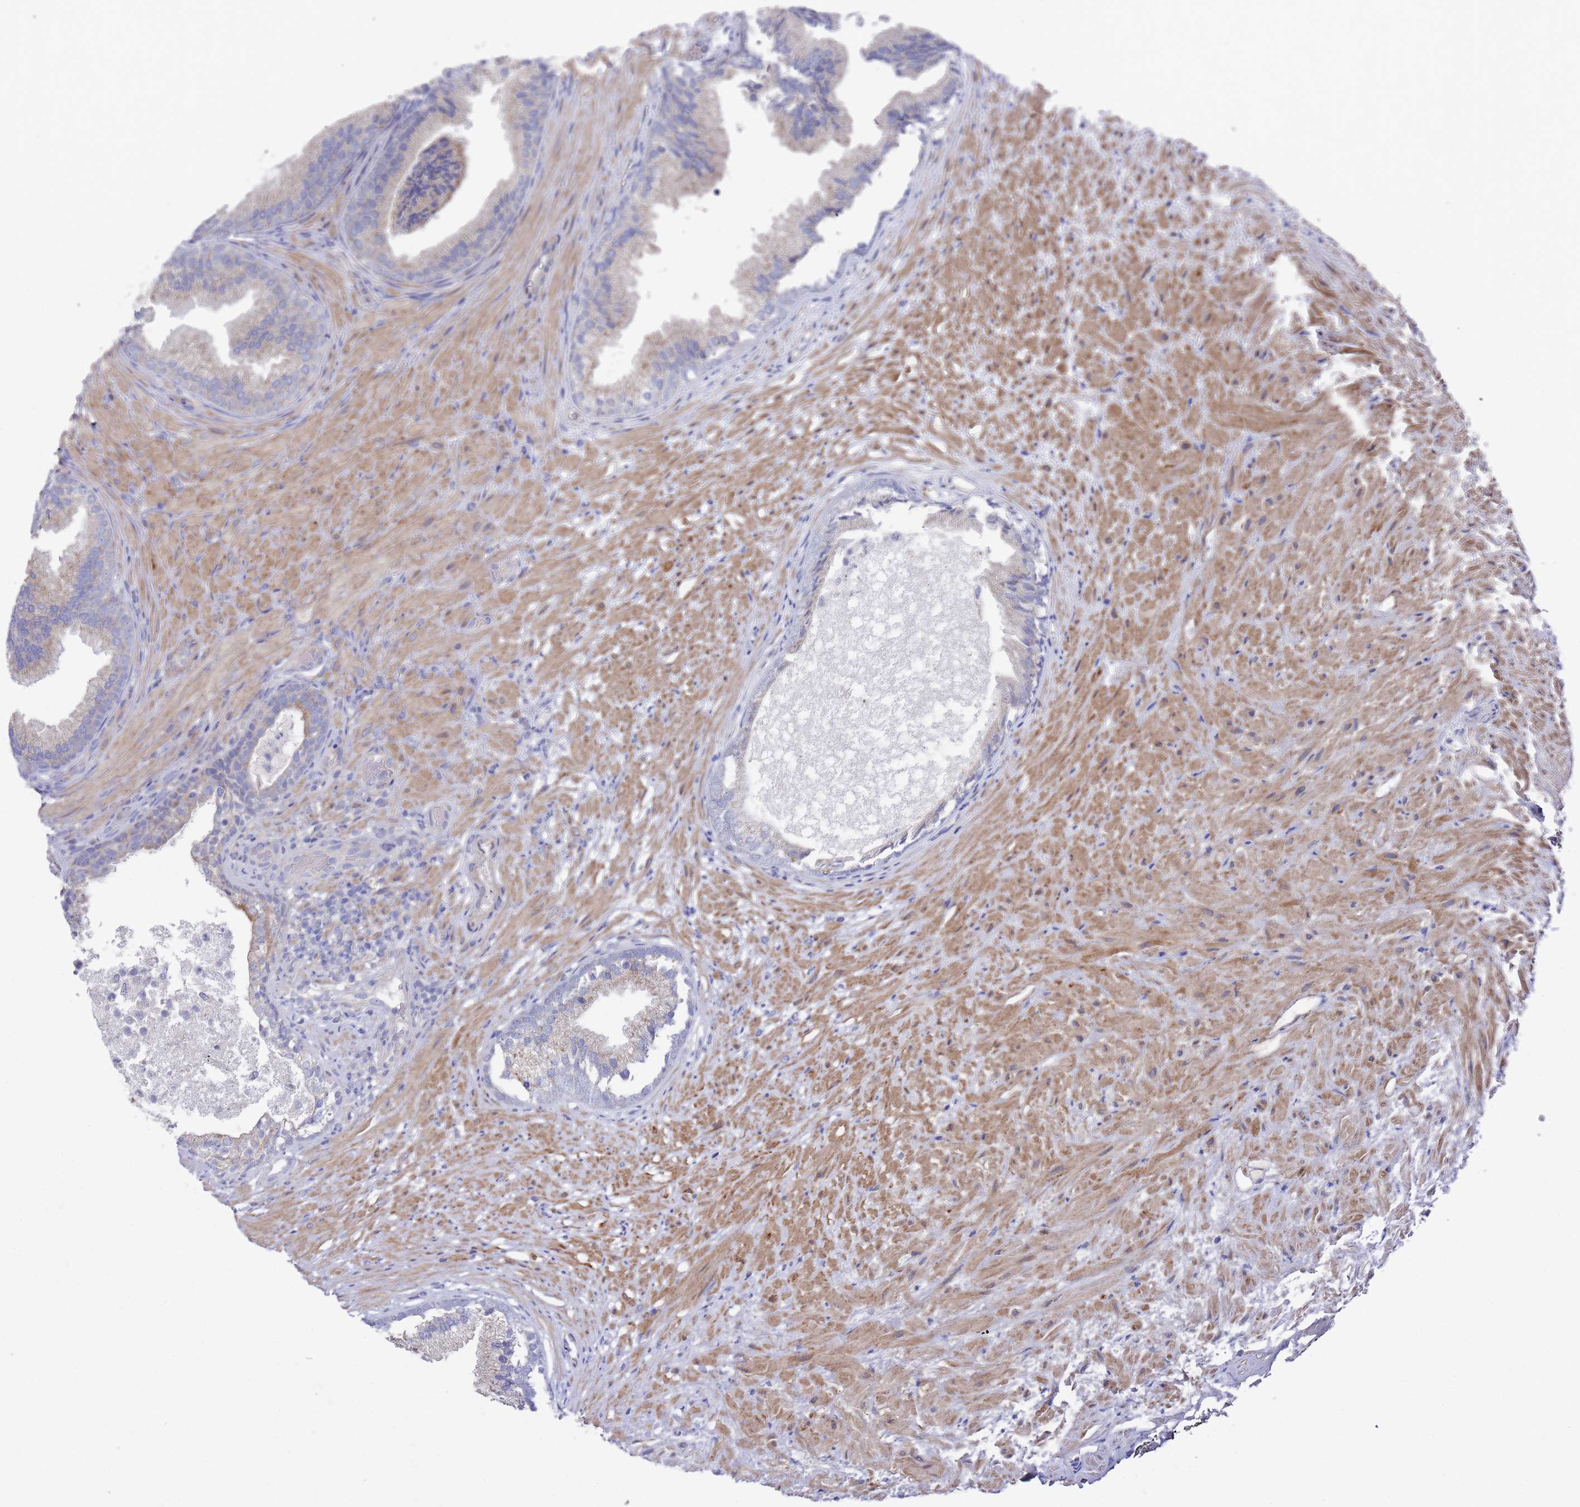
{"staining": {"intensity": "moderate", "quantity": "<25%", "location": "cytoplasmic/membranous"}, "tissue": "prostate", "cell_type": "Glandular cells", "image_type": "normal", "snomed": [{"axis": "morphology", "description": "Normal tissue, NOS"}, {"axis": "topography", "description": "Prostate"}], "caption": "Human prostate stained with a protein marker exhibits moderate staining in glandular cells.", "gene": "SCAPER", "patient": {"sex": "male", "age": 76}}